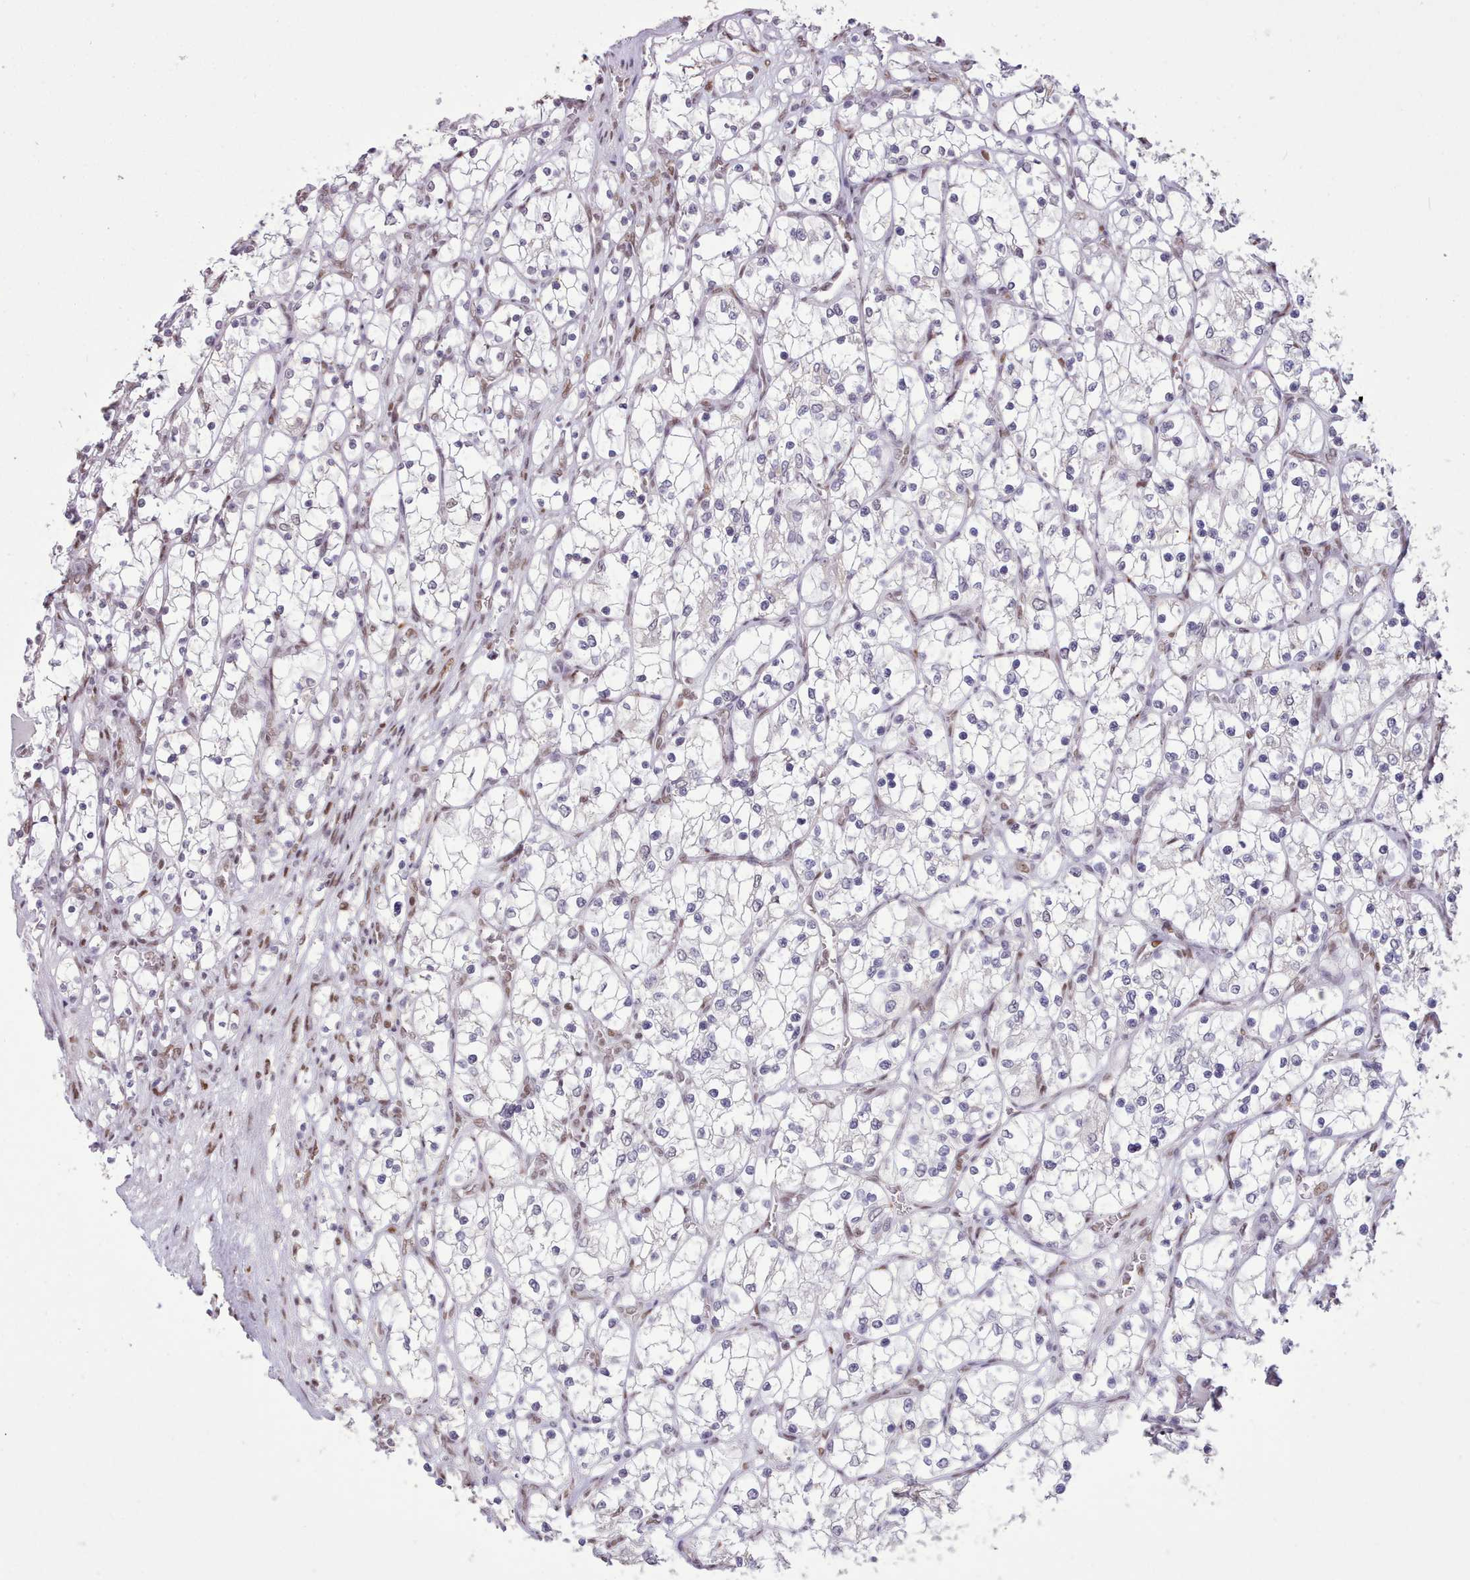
{"staining": {"intensity": "negative", "quantity": "none", "location": "none"}, "tissue": "renal cancer", "cell_type": "Tumor cells", "image_type": "cancer", "snomed": [{"axis": "morphology", "description": "Adenocarcinoma, NOS"}, {"axis": "topography", "description": "Kidney"}], "caption": "High power microscopy histopathology image of an immunohistochemistry (IHC) histopathology image of adenocarcinoma (renal), revealing no significant expression in tumor cells. (DAB (3,3'-diaminobenzidine) immunohistochemistry (IHC) with hematoxylin counter stain).", "gene": "TAF15", "patient": {"sex": "female", "age": 69}}